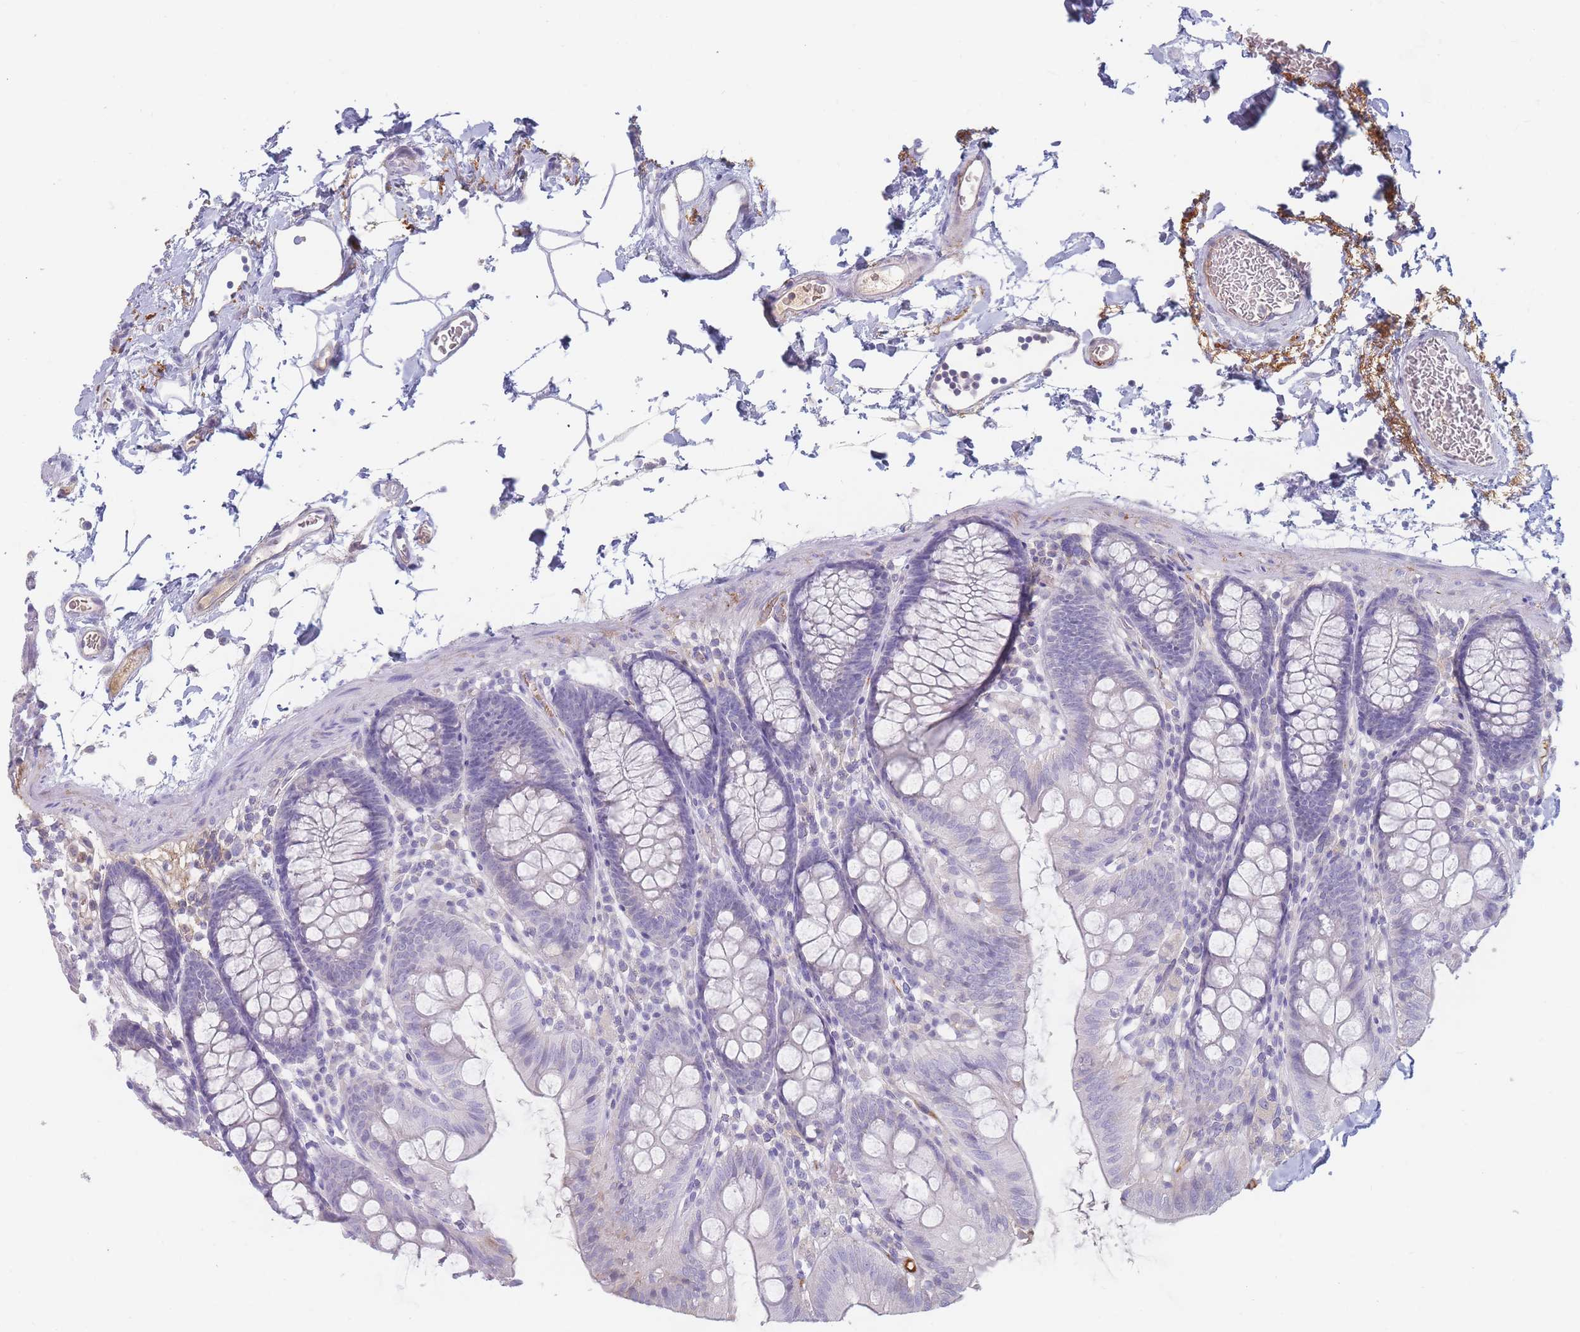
{"staining": {"intensity": "weak", "quantity": "<25%", "location": "cytoplasmic/membranous"}, "tissue": "colon", "cell_type": "Endothelial cells", "image_type": "normal", "snomed": [{"axis": "morphology", "description": "Normal tissue, NOS"}, {"axis": "topography", "description": "Colon"}], "caption": "This micrograph is of benign colon stained with immunohistochemistry to label a protein in brown with the nuclei are counter-stained blue. There is no staining in endothelial cells.", "gene": "PRG4", "patient": {"sex": "male", "age": 75}}